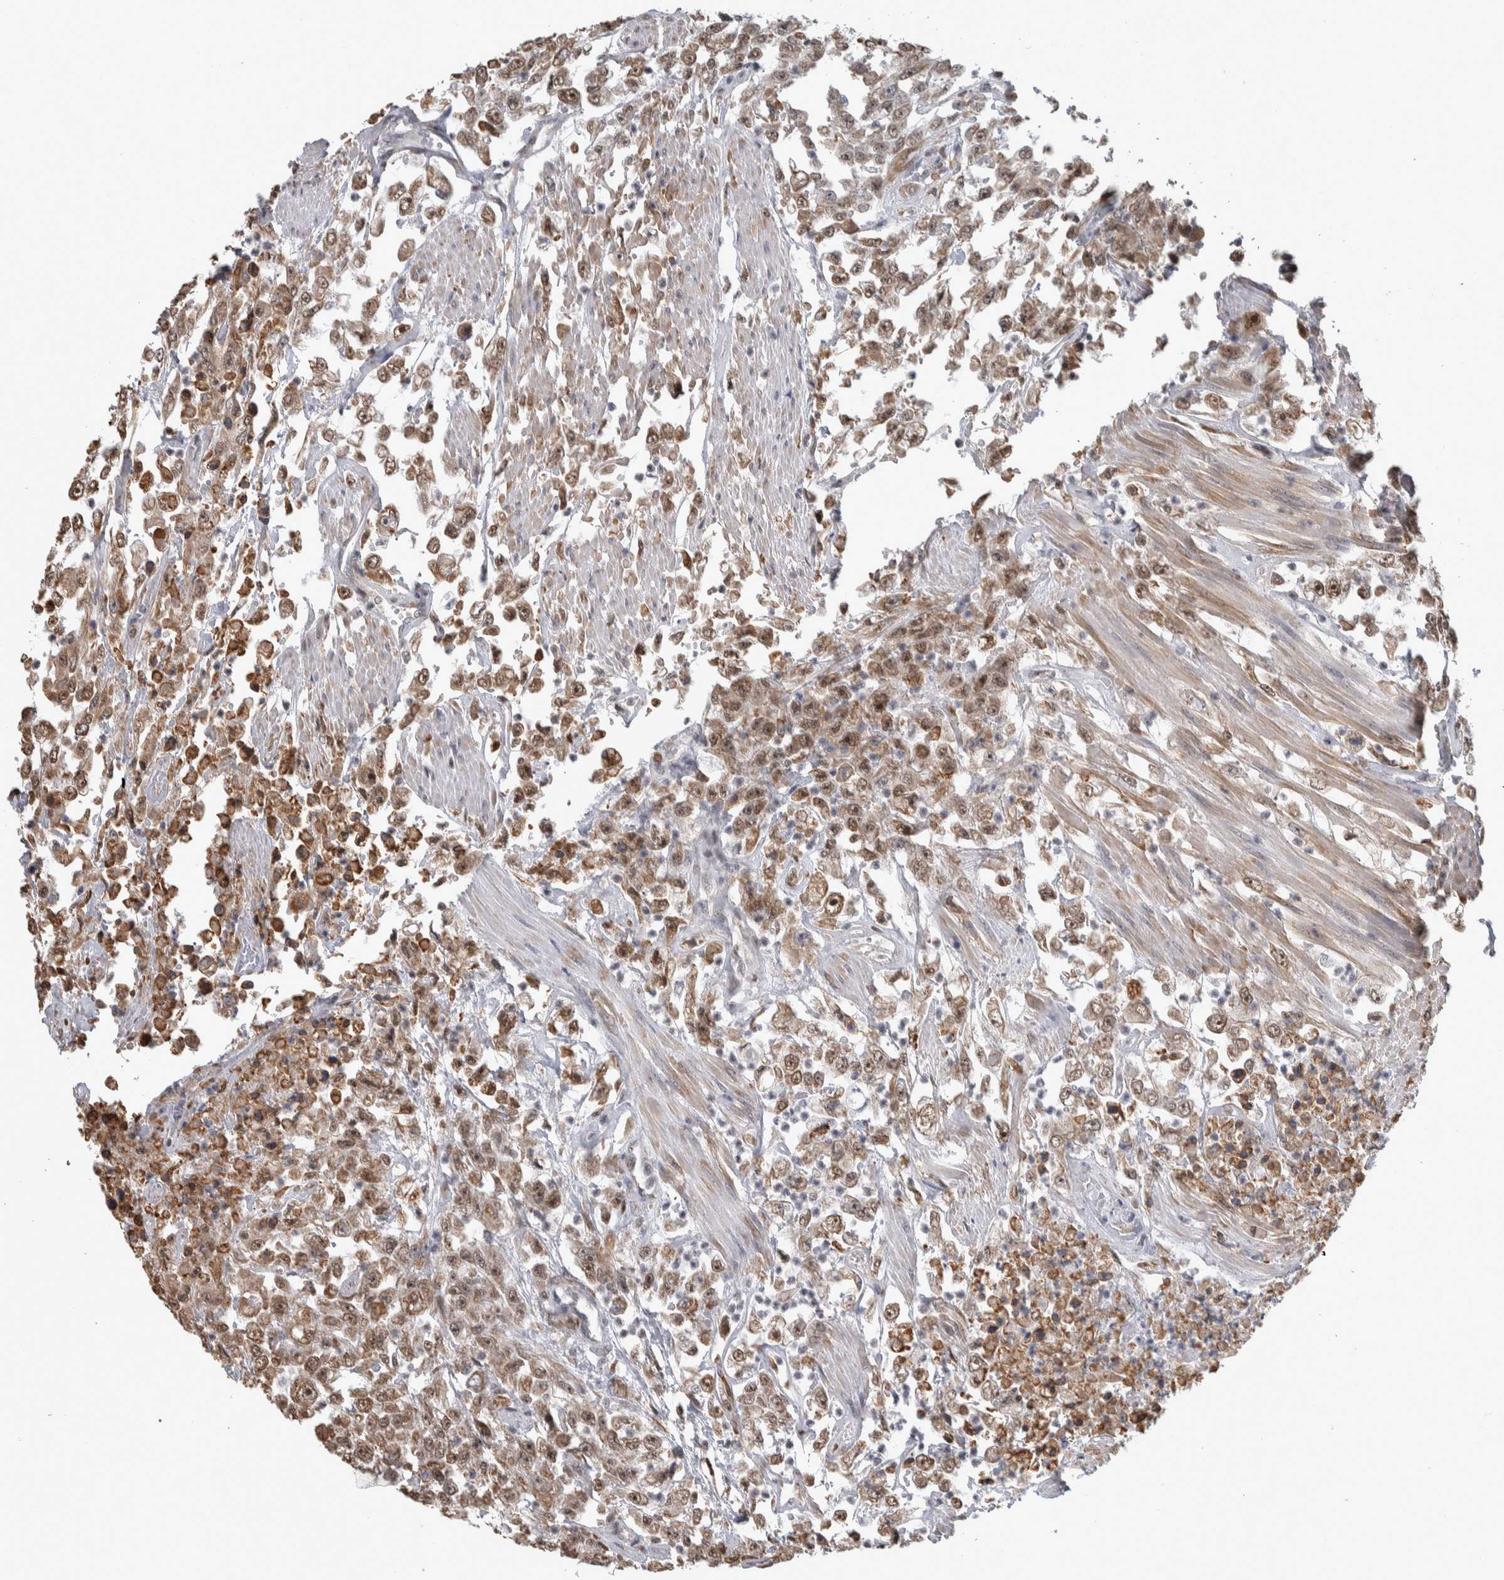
{"staining": {"intensity": "moderate", "quantity": ">75%", "location": "nuclear"}, "tissue": "urothelial cancer", "cell_type": "Tumor cells", "image_type": "cancer", "snomed": [{"axis": "morphology", "description": "Urothelial carcinoma, High grade"}, {"axis": "topography", "description": "Urinary bladder"}], "caption": "DAB immunohistochemical staining of human urothelial cancer exhibits moderate nuclear protein staining in about >75% of tumor cells. Nuclei are stained in blue.", "gene": "DDX42", "patient": {"sex": "male", "age": 46}}